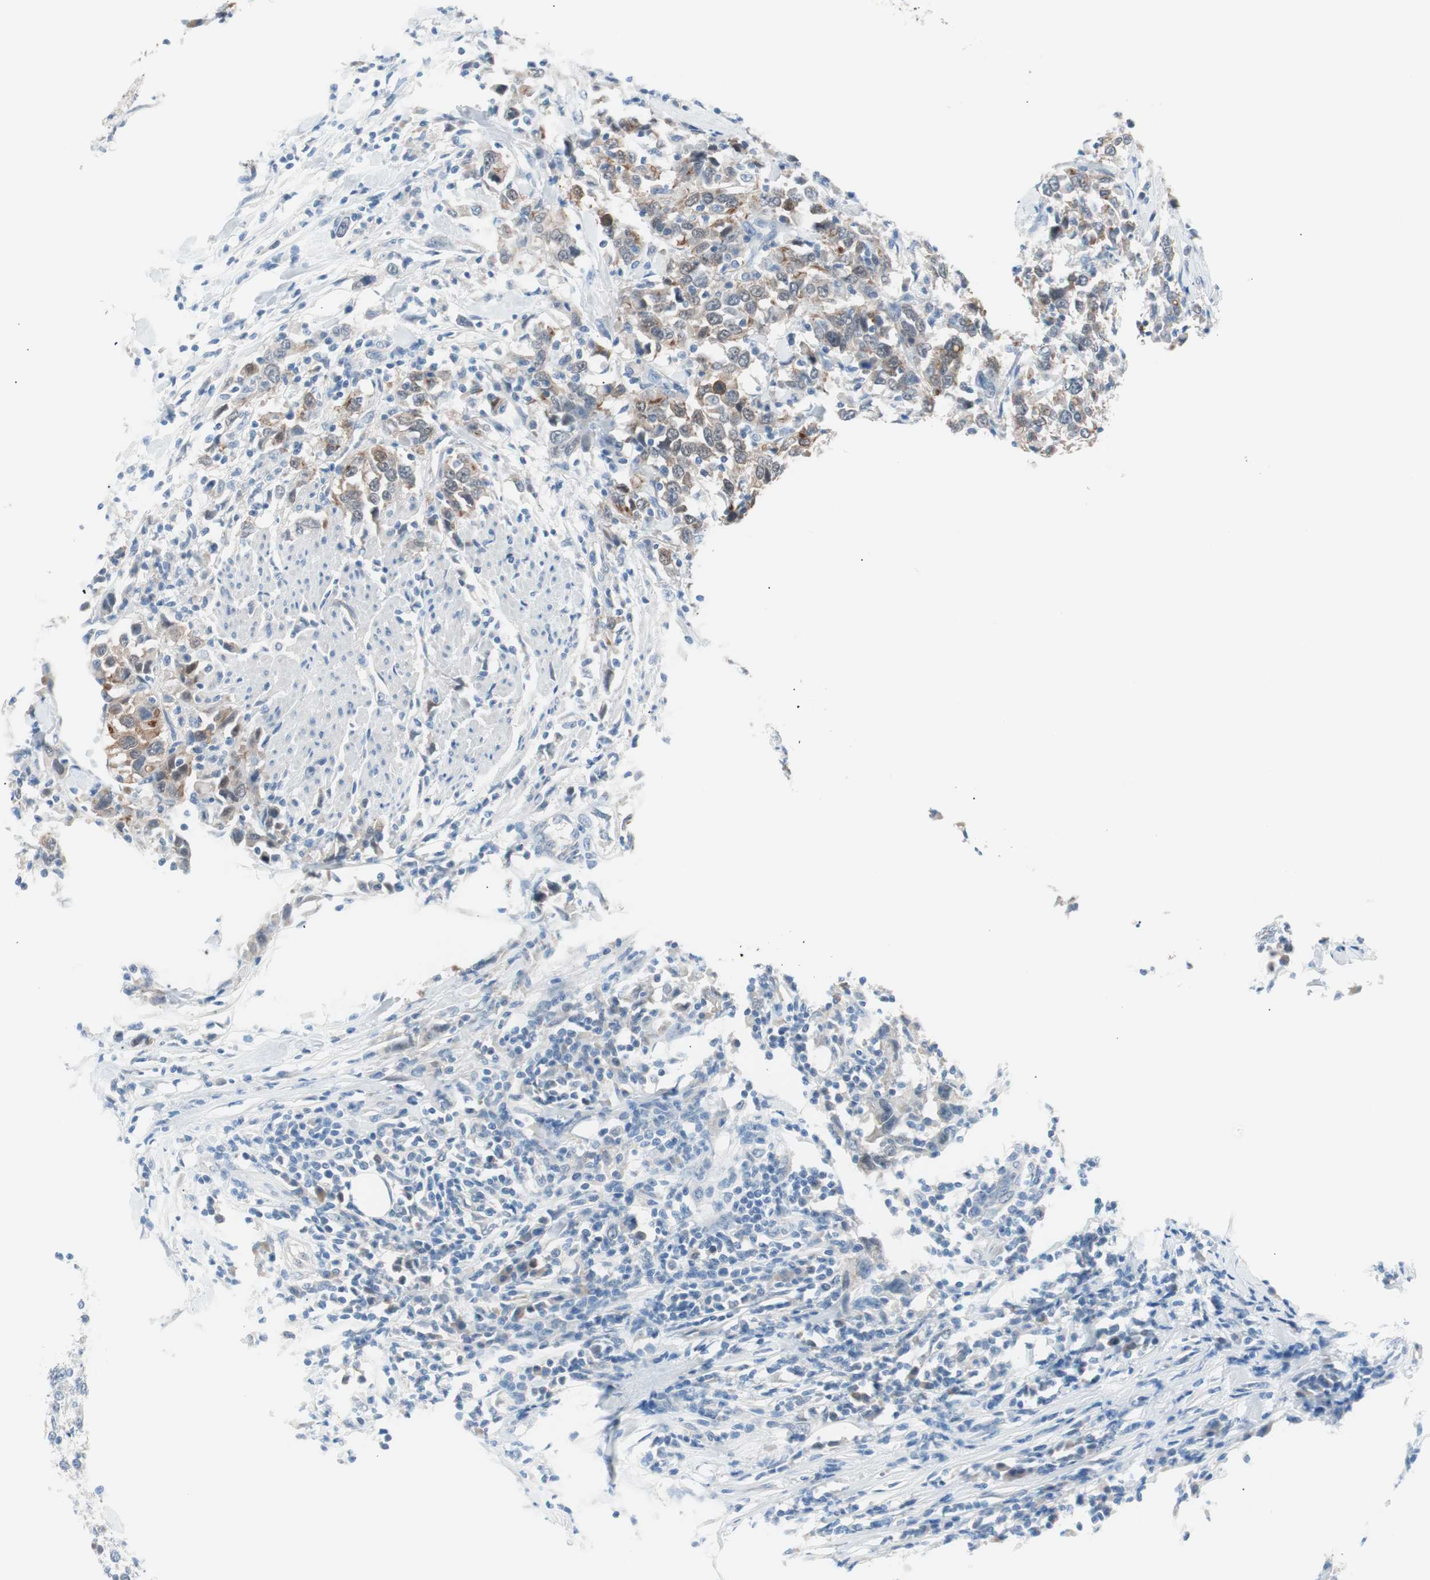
{"staining": {"intensity": "moderate", "quantity": ">75%", "location": "cytoplasmic/membranous"}, "tissue": "urothelial cancer", "cell_type": "Tumor cells", "image_type": "cancer", "snomed": [{"axis": "morphology", "description": "Urothelial carcinoma, High grade"}, {"axis": "topography", "description": "Urinary bladder"}], "caption": "A medium amount of moderate cytoplasmic/membranous staining is seen in about >75% of tumor cells in urothelial carcinoma (high-grade) tissue.", "gene": "VIL1", "patient": {"sex": "male", "age": 61}}